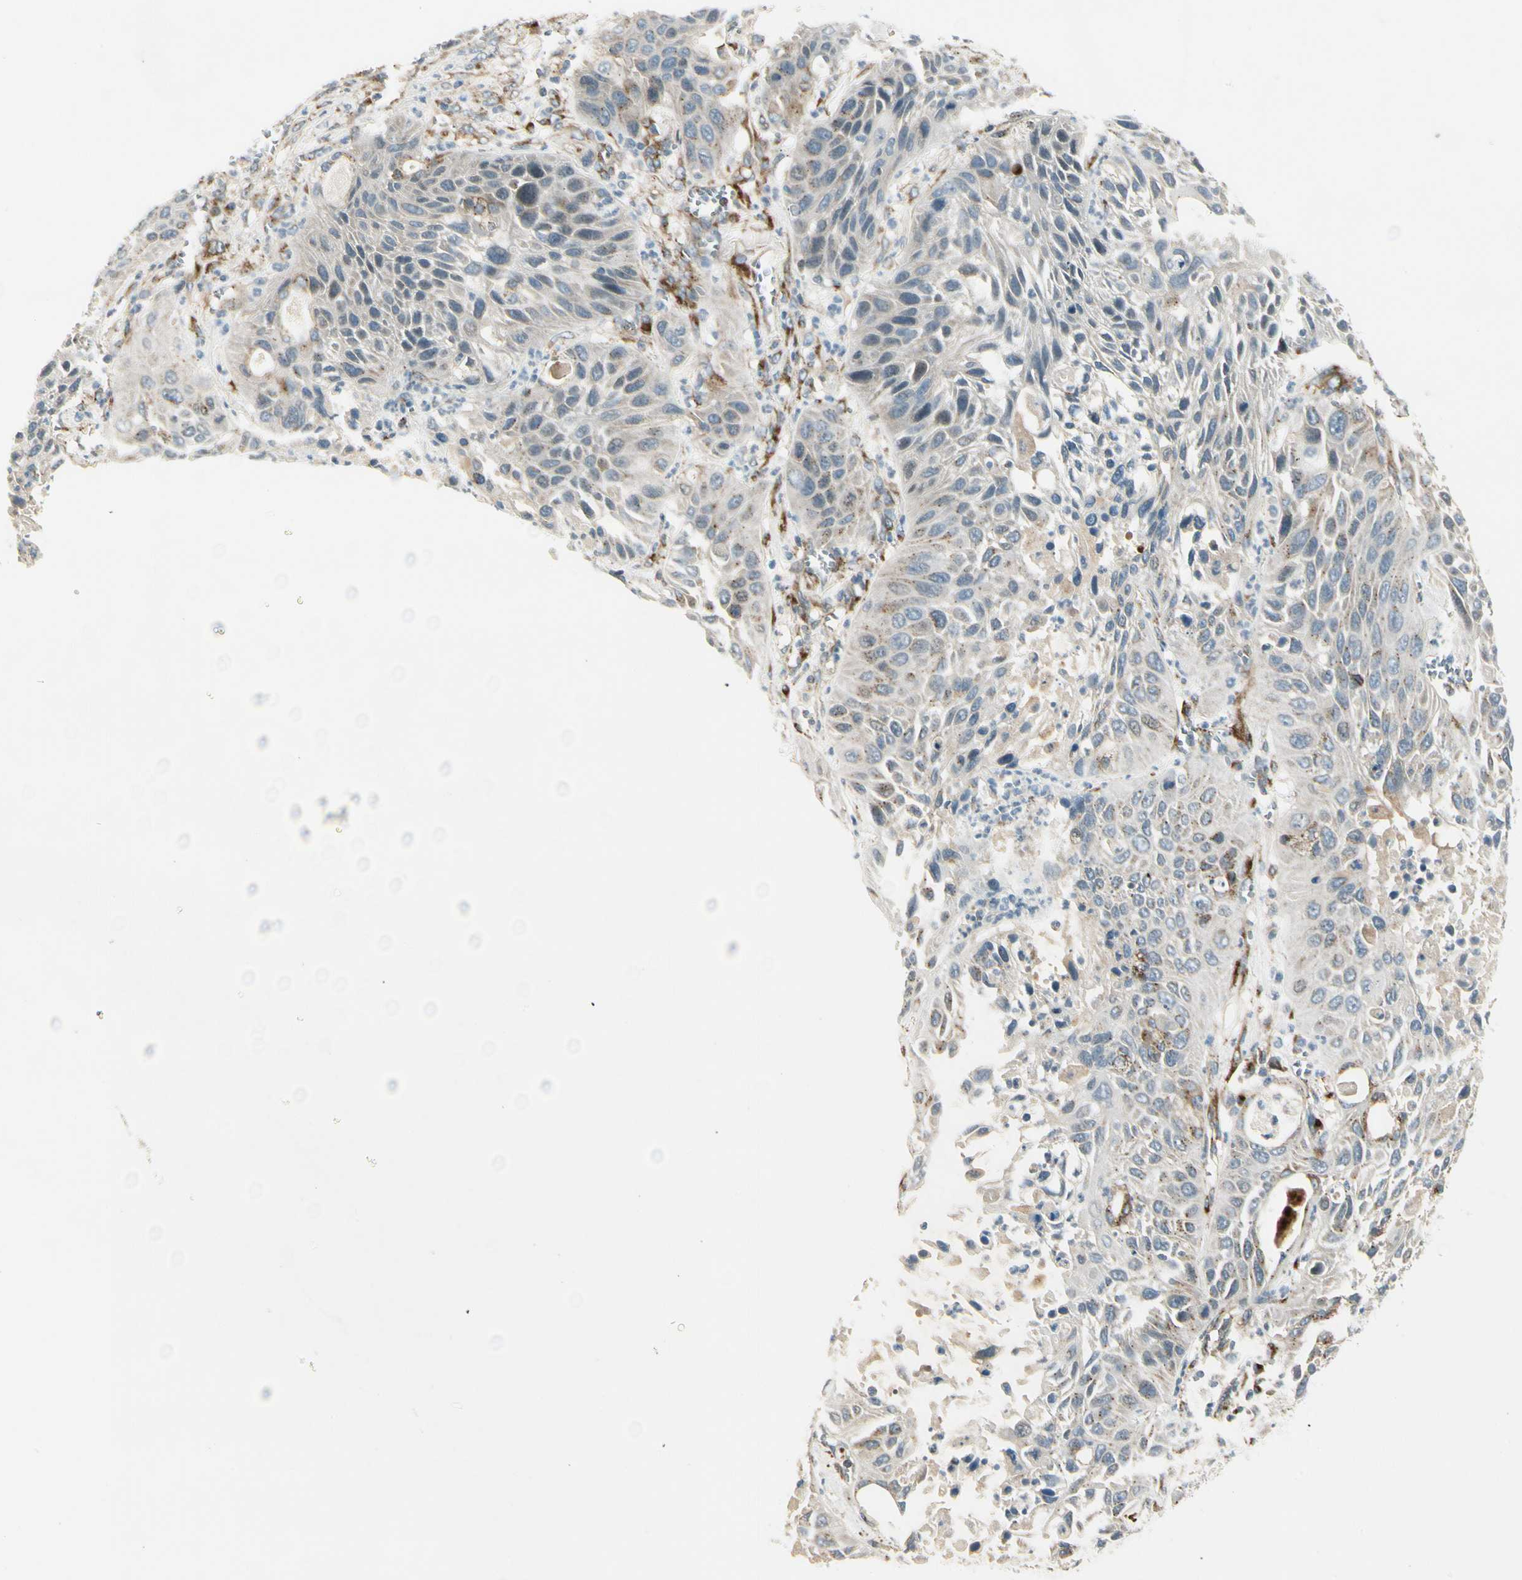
{"staining": {"intensity": "weak", "quantity": ">75%", "location": "cytoplasmic/membranous"}, "tissue": "lung cancer", "cell_type": "Tumor cells", "image_type": "cancer", "snomed": [{"axis": "morphology", "description": "Squamous cell carcinoma, NOS"}, {"axis": "topography", "description": "Lung"}], "caption": "Protein analysis of lung cancer (squamous cell carcinoma) tissue reveals weak cytoplasmic/membranous expression in approximately >75% of tumor cells. The protein of interest is shown in brown color, while the nuclei are stained blue.", "gene": "MANSC1", "patient": {"sex": "female", "age": 76}}